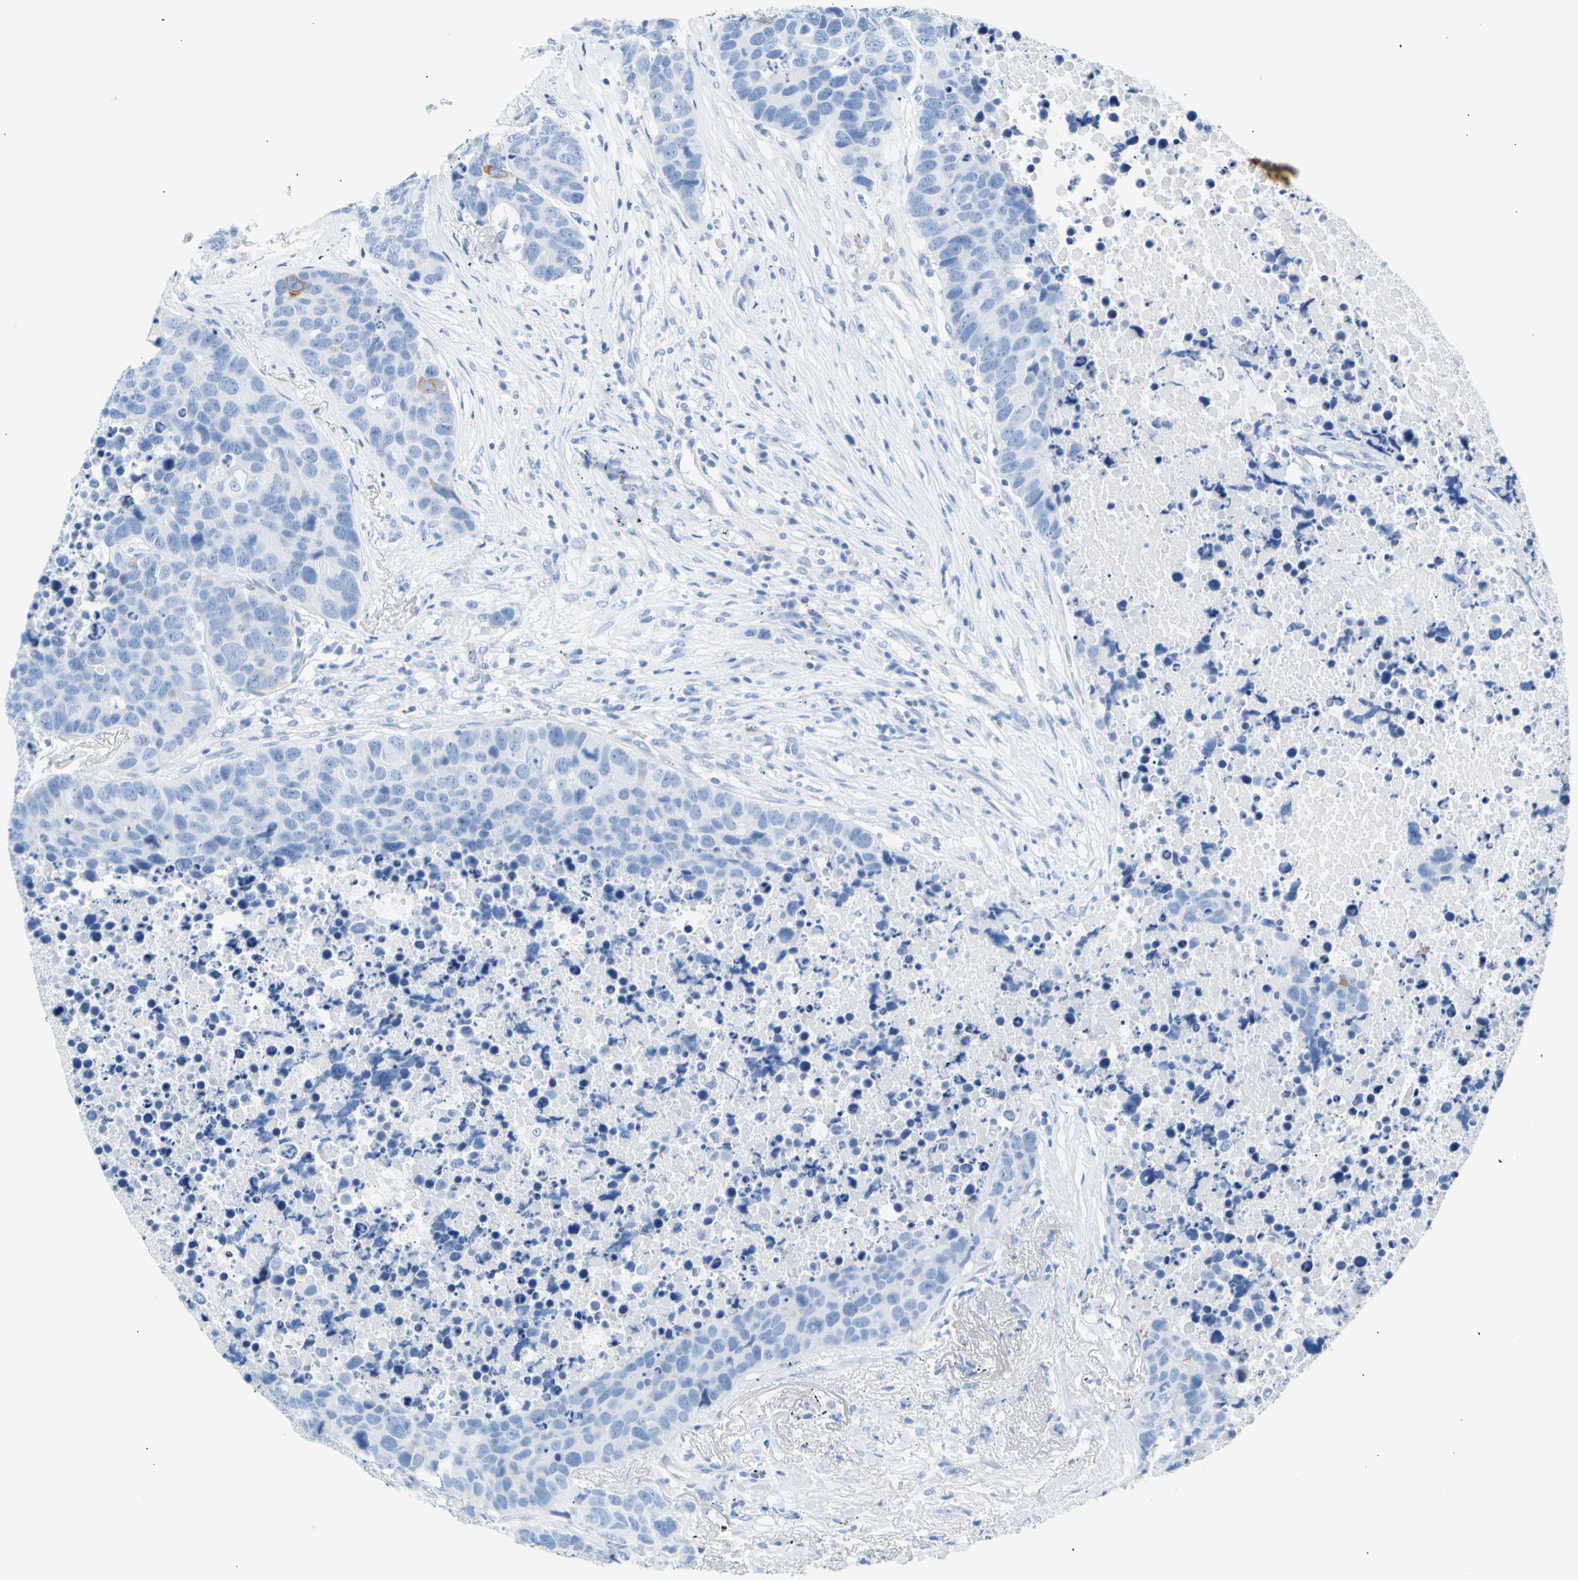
{"staining": {"intensity": "negative", "quantity": "none", "location": "none"}, "tissue": "carcinoid", "cell_type": "Tumor cells", "image_type": "cancer", "snomed": [{"axis": "morphology", "description": "Carcinoid, malignant, NOS"}, {"axis": "topography", "description": "Lung"}], "caption": "Tumor cells are negative for brown protein staining in malignant carcinoid. (Immunohistochemistry (ihc), brightfield microscopy, high magnification).", "gene": "CEL", "patient": {"sex": "male", "age": 60}}